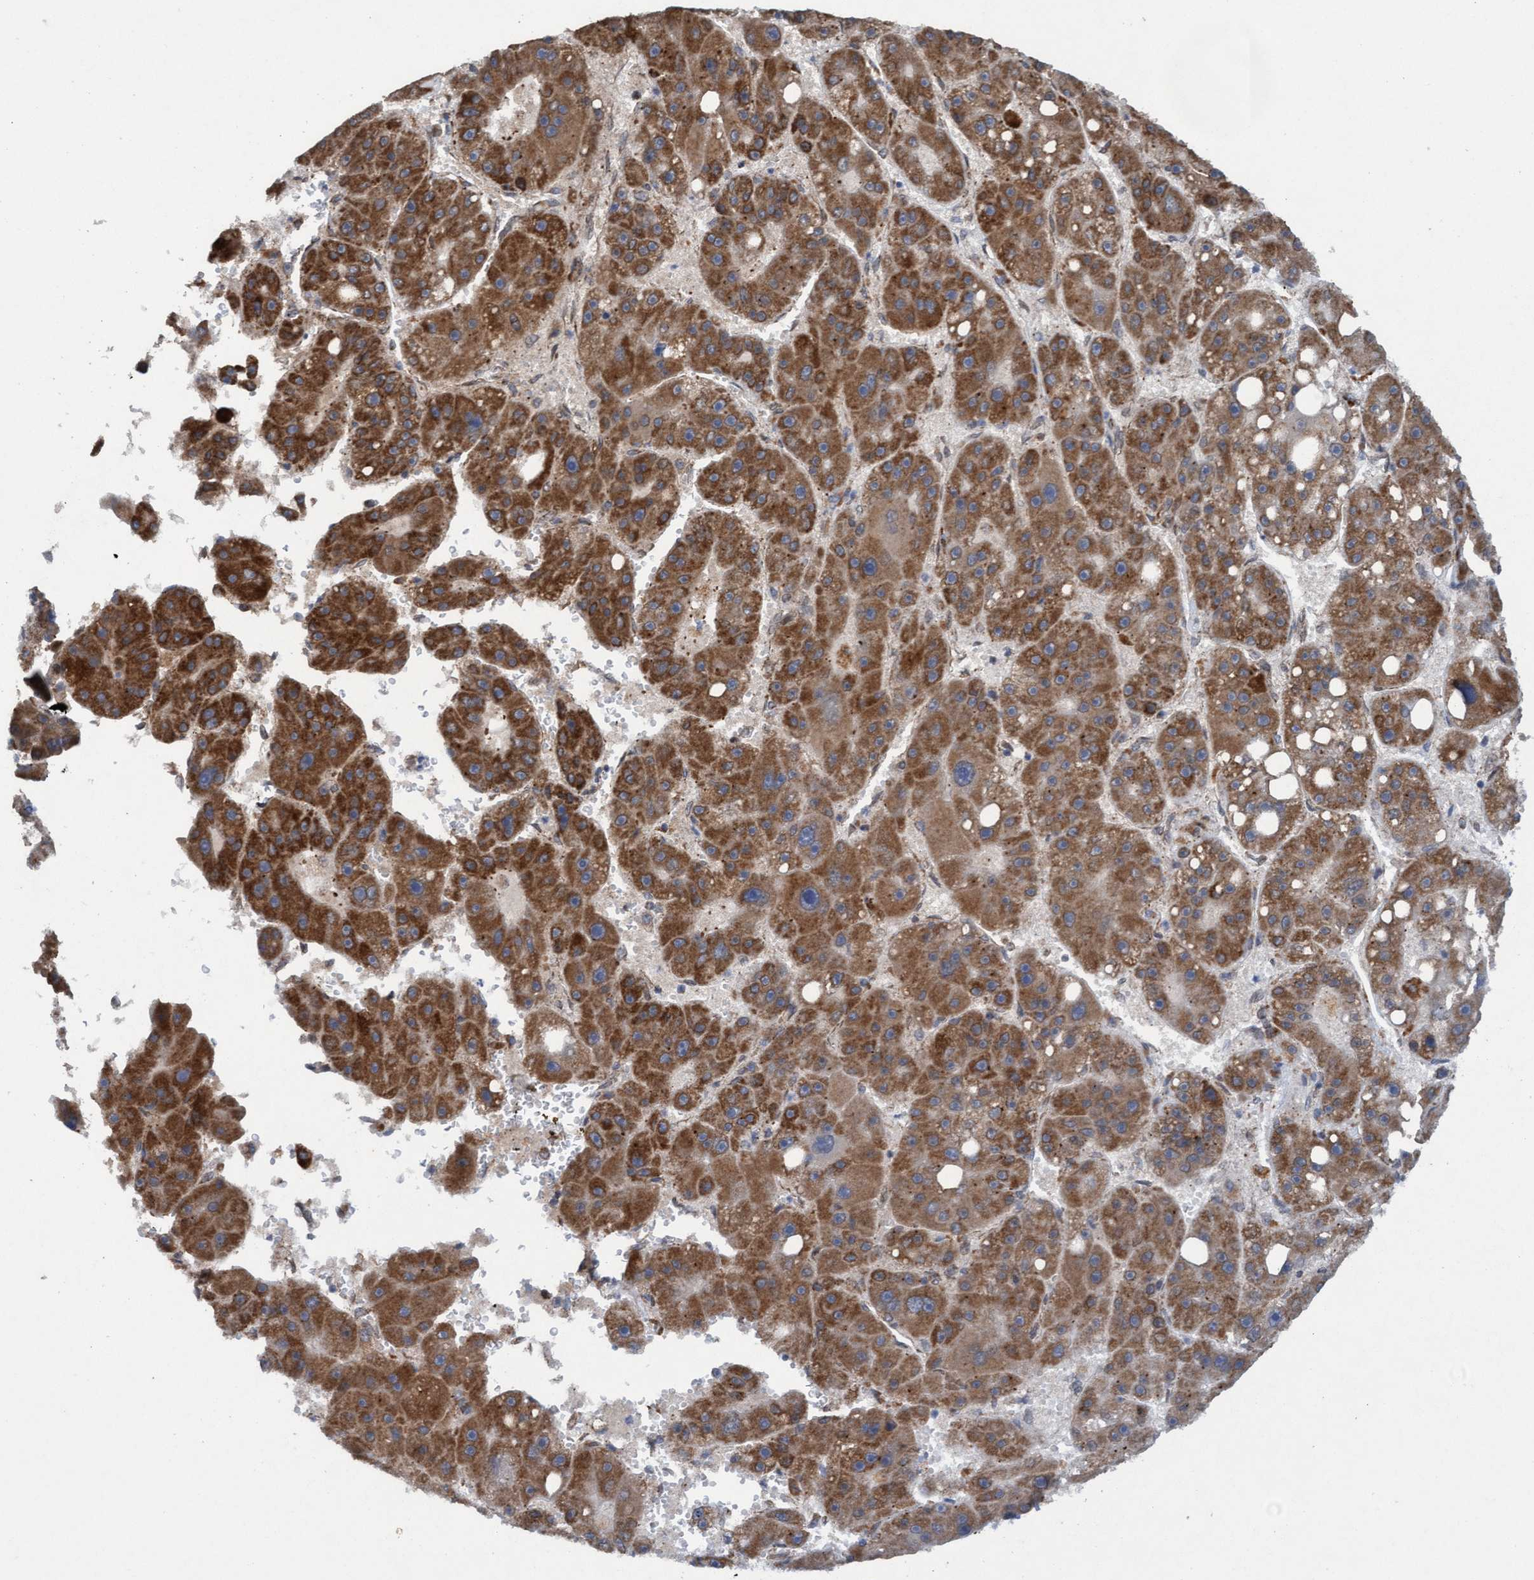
{"staining": {"intensity": "strong", "quantity": ">75%", "location": "cytoplasmic/membranous"}, "tissue": "liver cancer", "cell_type": "Tumor cells", "image_type": "cancer", "snomed": [{"axis": "morphology", "description": "Carcinoma, Hepatocellular, NOS"}, {"axis": "topography", "description": "Liver"}], "caption": "This is a histology image of immunohistochemistry (IHC) staining of liver cancer (hepatocellular carcinoma), which shows strong positivity in the cytoplasmic/membranous of tumor cells.", "gene": "MRPS23", "patient": {"sex": "female", "age": 61}}